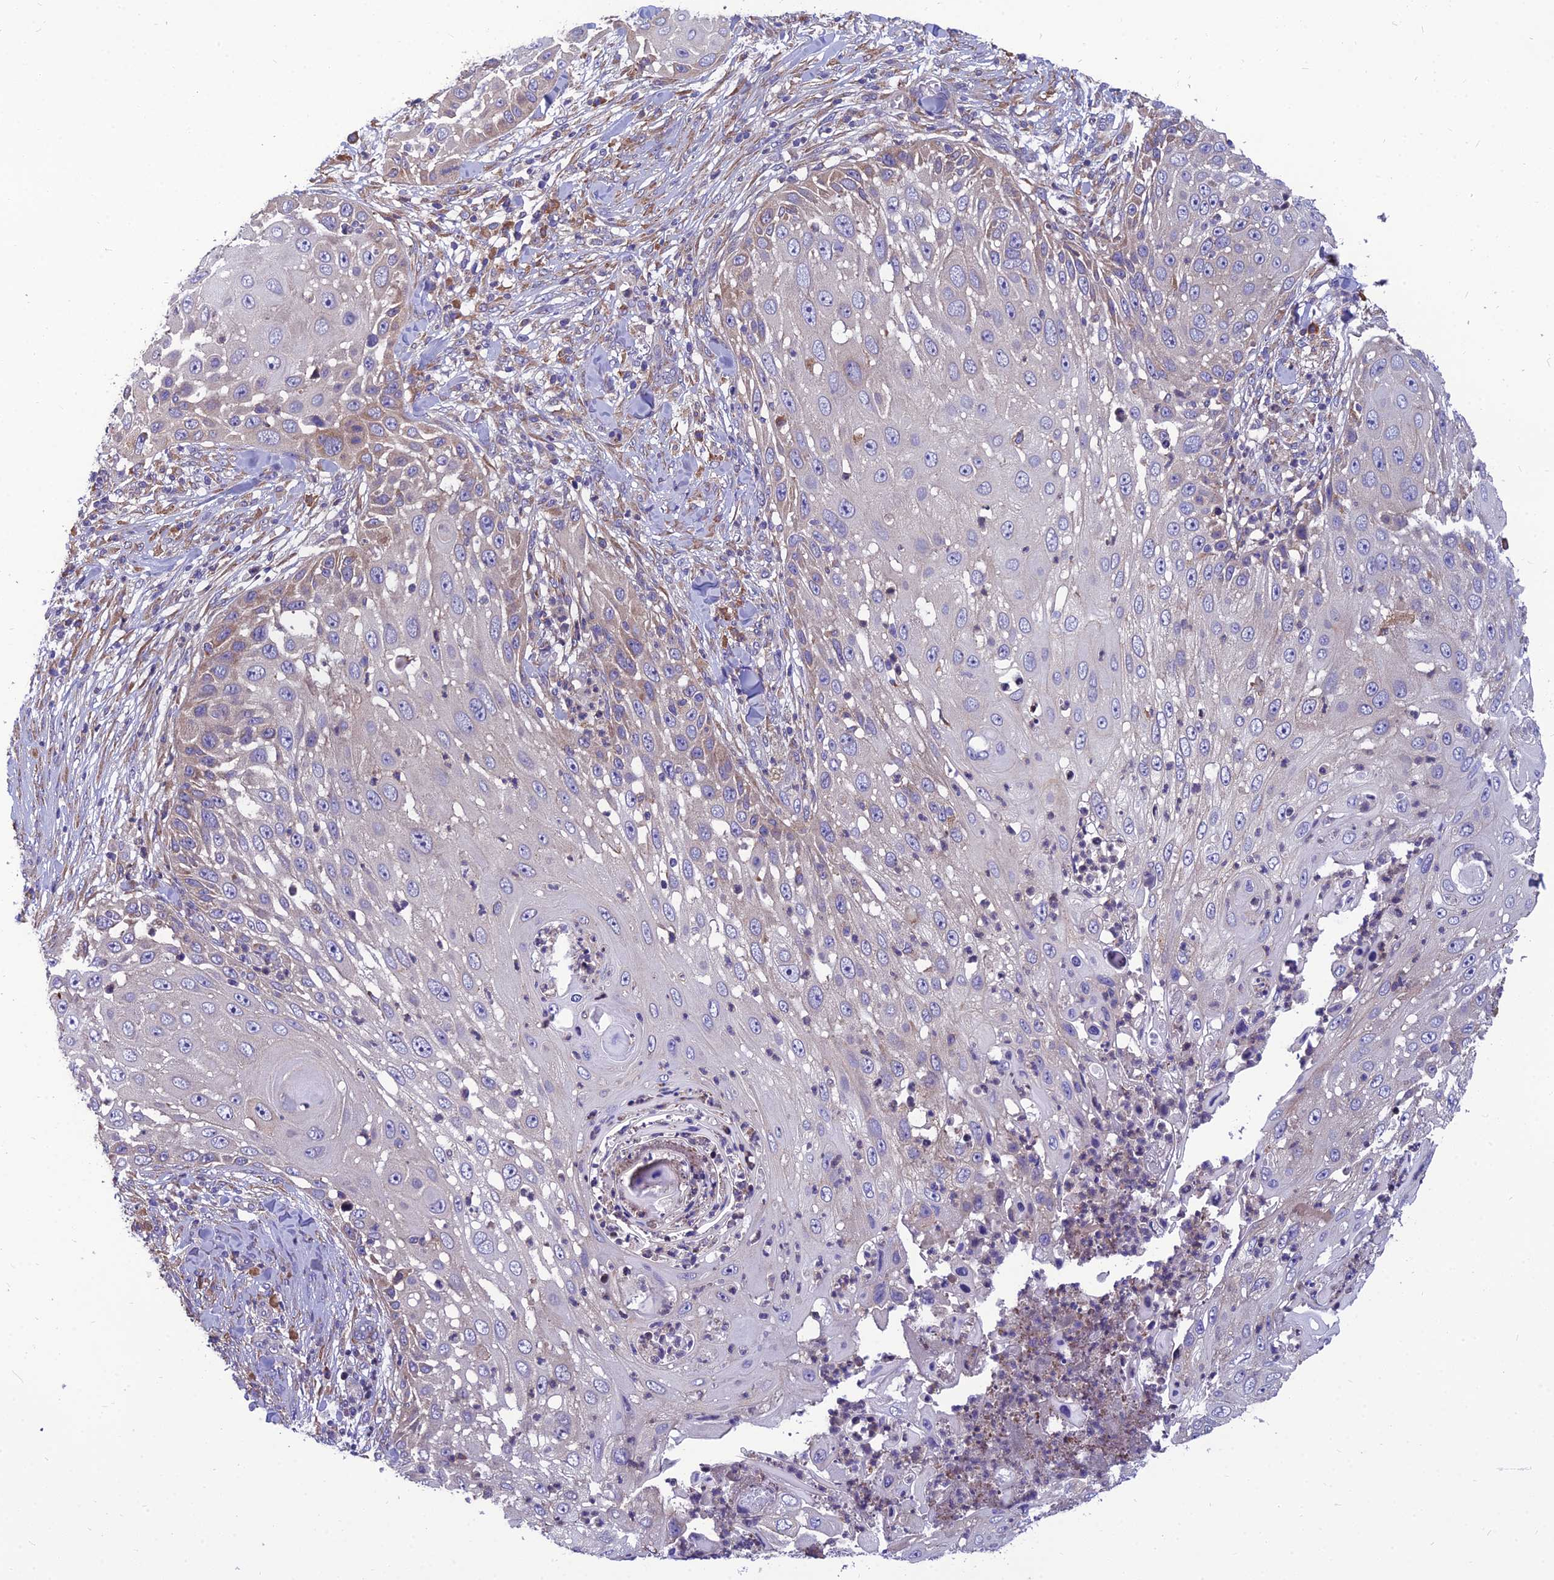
{"staining": {"intensity": "weak", "quantity": "<25%", "location": "cytoplasmic/membranous"}, "tissue": "skin cancer", "cell_type": "Tumor cells", "image_type": "cancer", "snomed": [{"axis": "morphology", "description": "Squamous cell carcinoma, NOS"}, {"axis": "topography", "description": "Skin"}], "caption": "Tumor cells show no significant protein expression in skin cancer.", "gene": "UMAD1", "patient": {"sex": "female", "age": 44}}